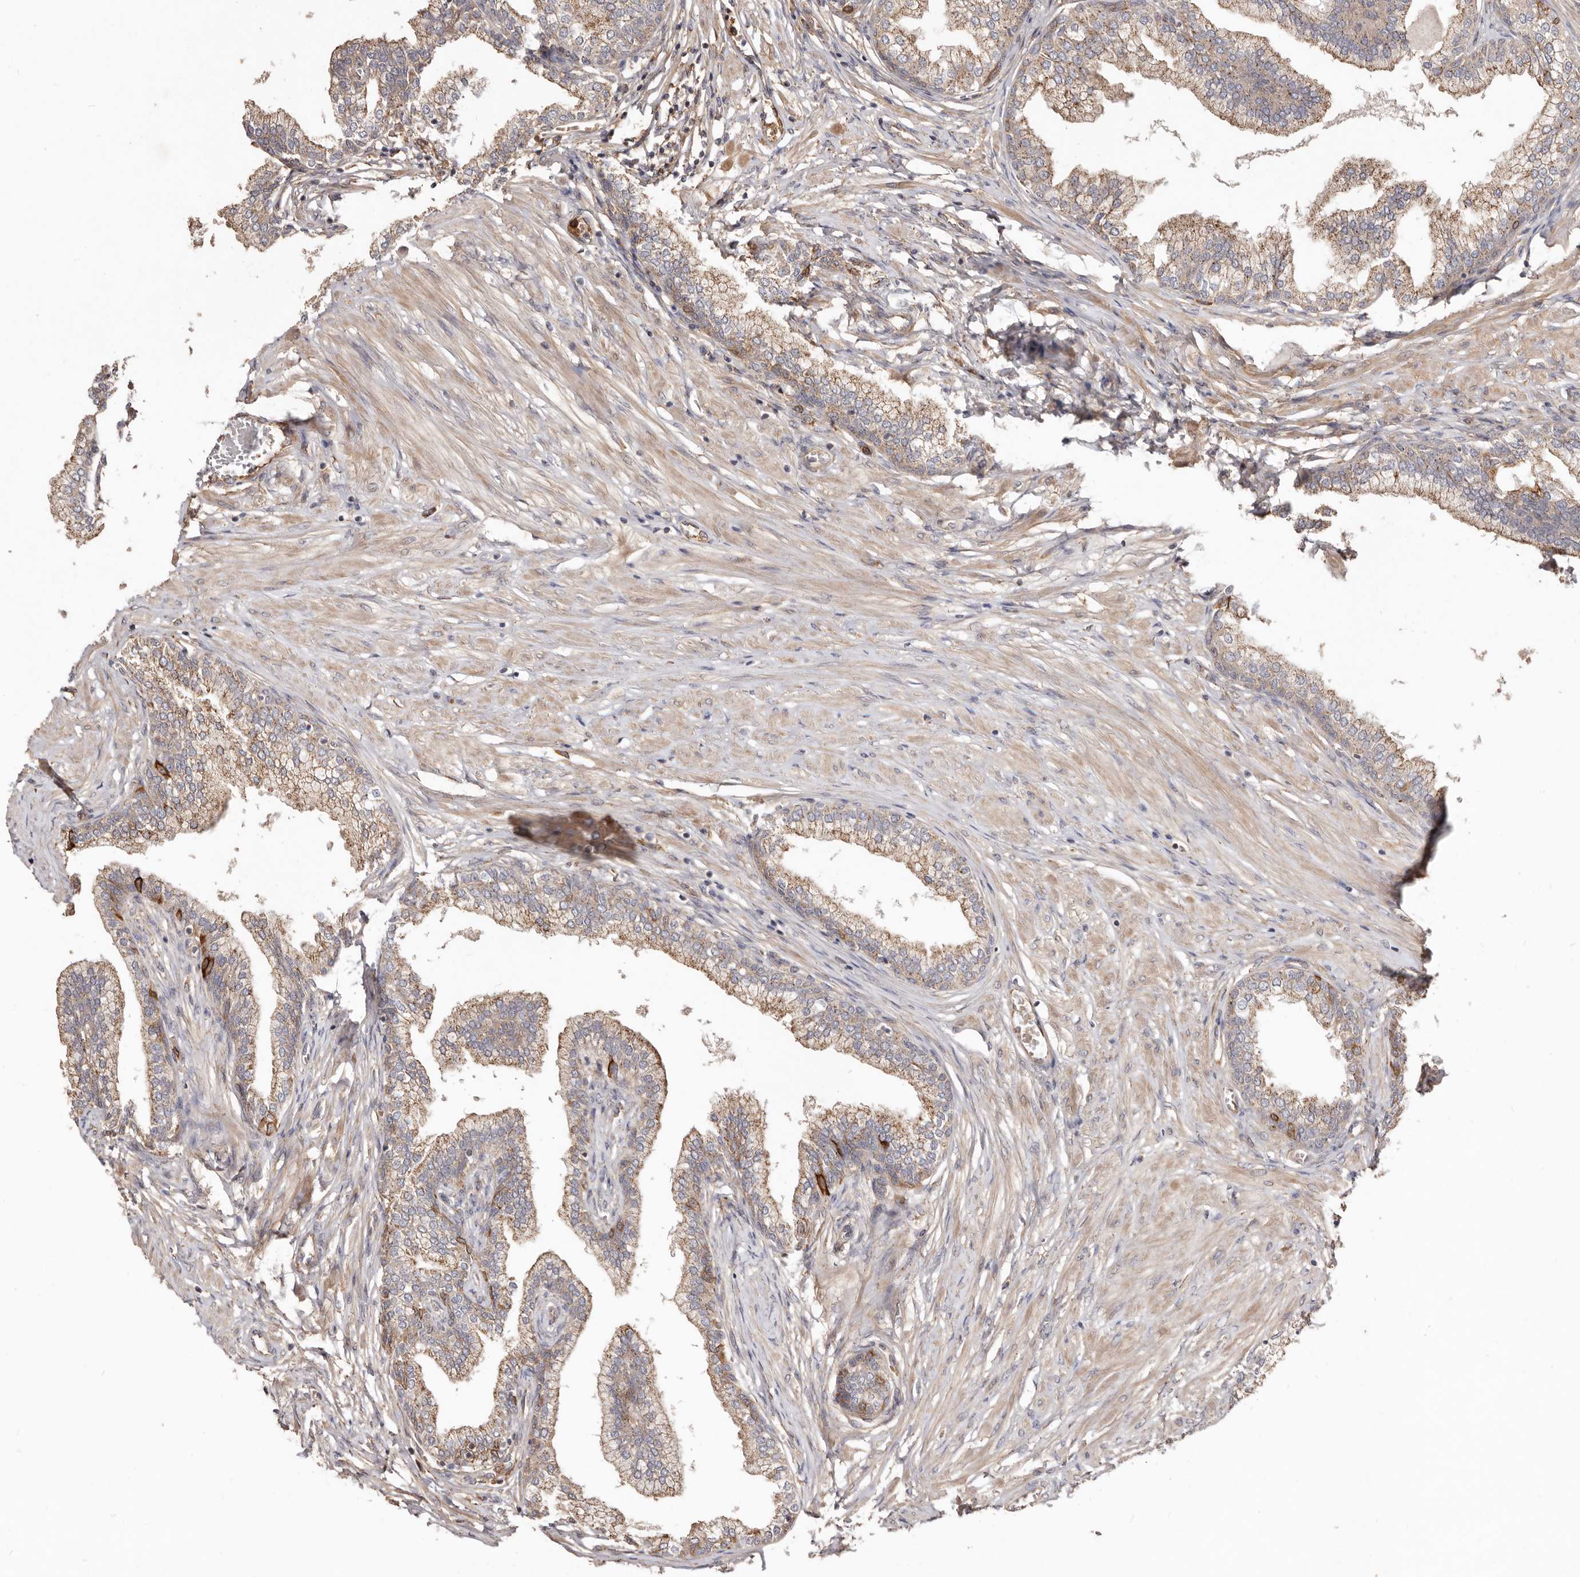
{"staining": {"intensity": "moderate", "quantity": "25%-75%", "location": "cytoplasmic/membranous"}, "tissue": "prostate", "cell_type": "Glandular cells", "image_type": "normal", "snomed": [{"axis": "morphology", "description": "Normal tissue, NOS"}, {"axis": "morphology", "description": "Urothelial carcinoma, Low grade"}, {"axis": "topography", "description": "Urinary bladder"}, {"axis": "topography", "description": "Prostate"}], "caption": "A high-resolution micrograph shows immunohistochemistry (IHC) staining of unremarkable prostate, which demonstrates moderate cytoplasmic/membranous staining in about 25%-75% of glandular cells.", "gene": "LRRC25", "patient": {"sex": "male", "age": 60}}